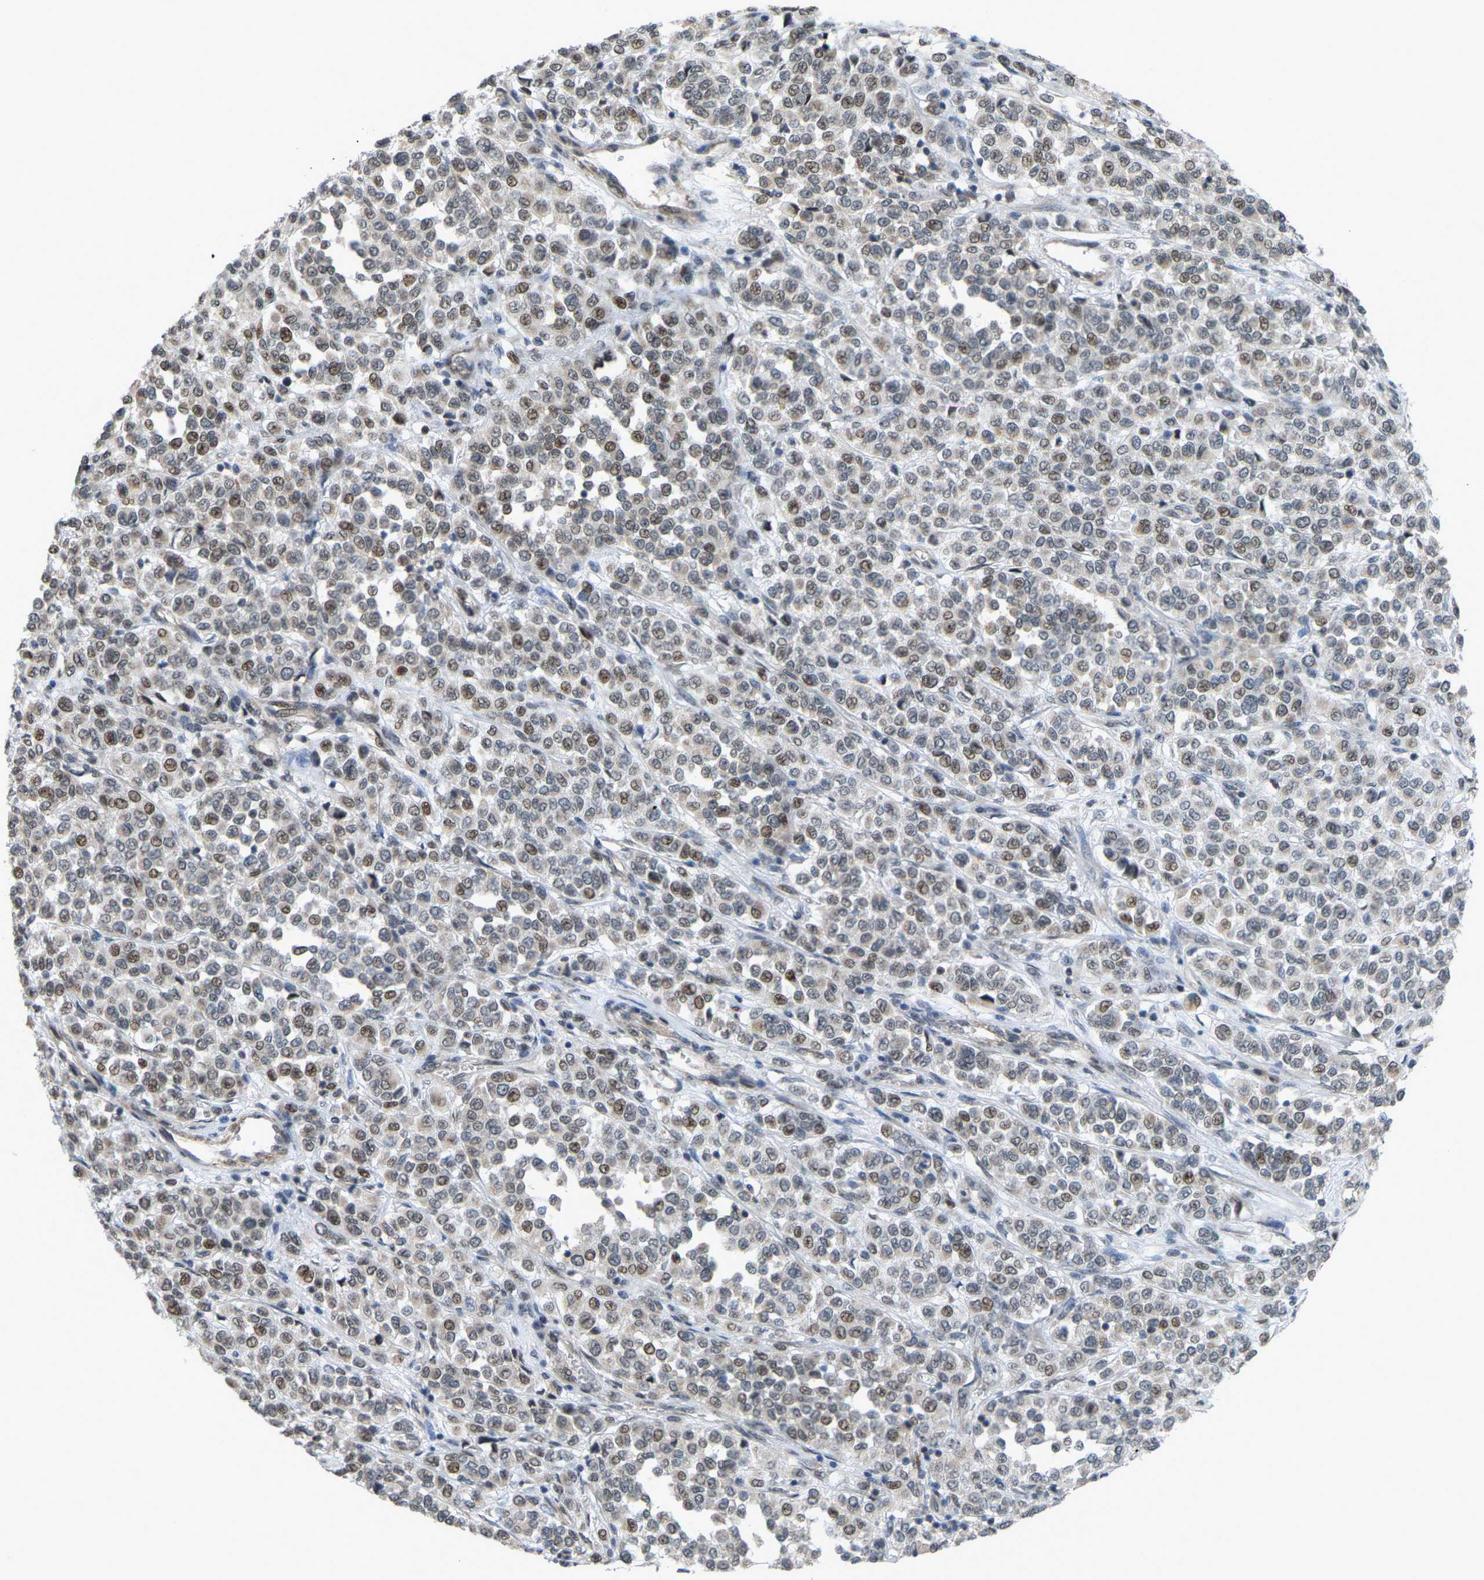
{"staining": {"intensity": "weak", "quantity": "25%-75%", "location": "nuclear"}, "tissue": "melanoma", "cell_type": "Tumor cells", "image_type": "cancer", "snomed": [{"axis": "morphology", "description": "Malignant melanoma, Metastatic site"}, {"axis": "topography", "description": "Pancreas"}], "caption": "Human melanoma stained with a protein marker reveals weak staining in tumor cells.", "gene": "CROT", "patient": {"sex": "female", "age": 30}}